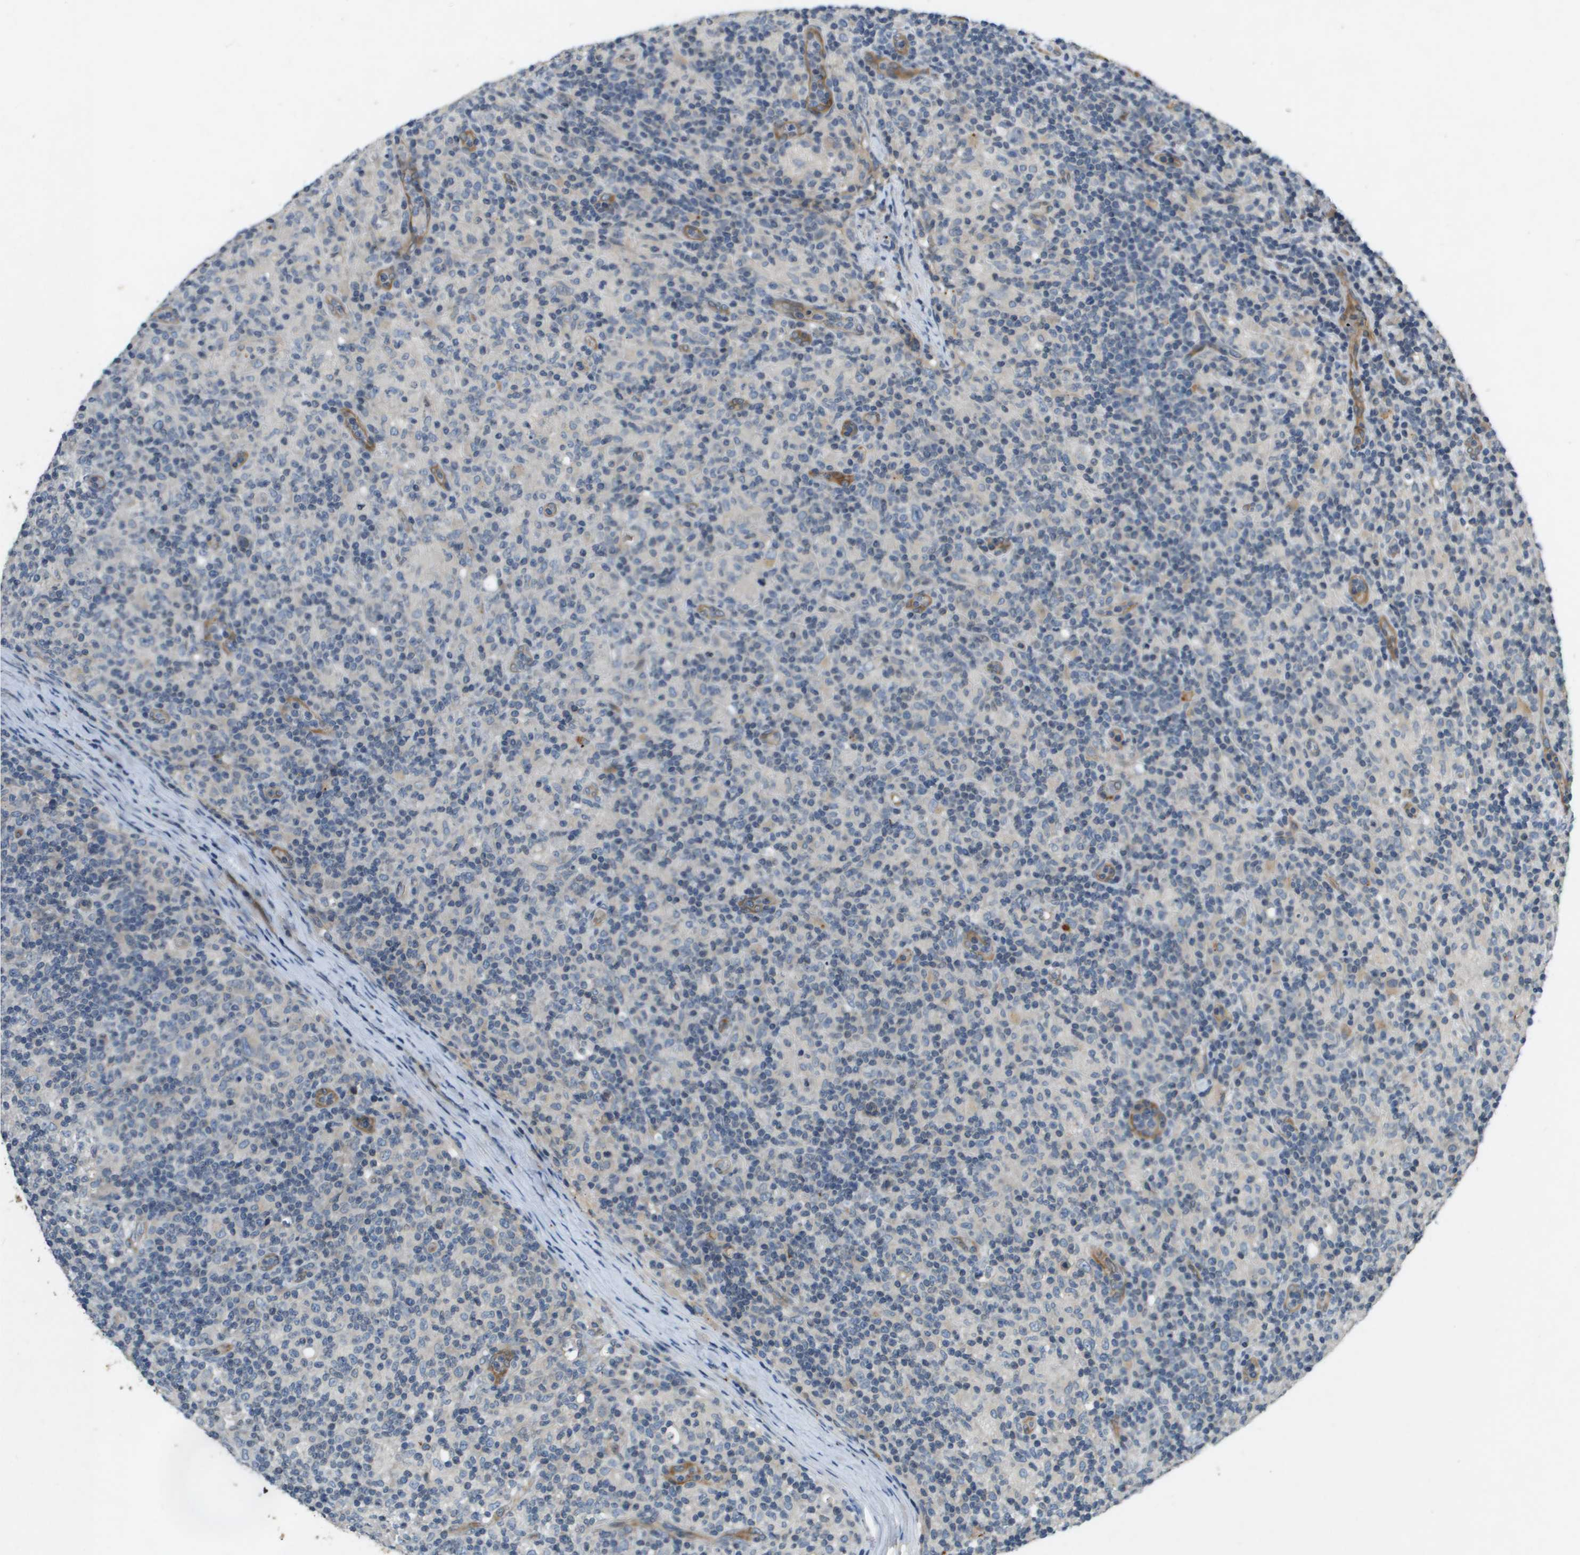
{"staining": {"intensity": "negative", "quantity": "none", "location": "none"}, "tissue": "lymphoma", "cell_type": "Tumor cells", "image_type": "cancer", "snomed": [{"axis": "morphology", "description": "Hodgkin's disease, NOS"}, {"axis": "topography", "description": "Lymph node"}], "caption": "IHC histopathology image of Hodgkin's disease stained for a protein (brown), which displays no staining in tumor cells.", "gene": "PGAP3", "patient": {"sex": "male", "age": 70}}